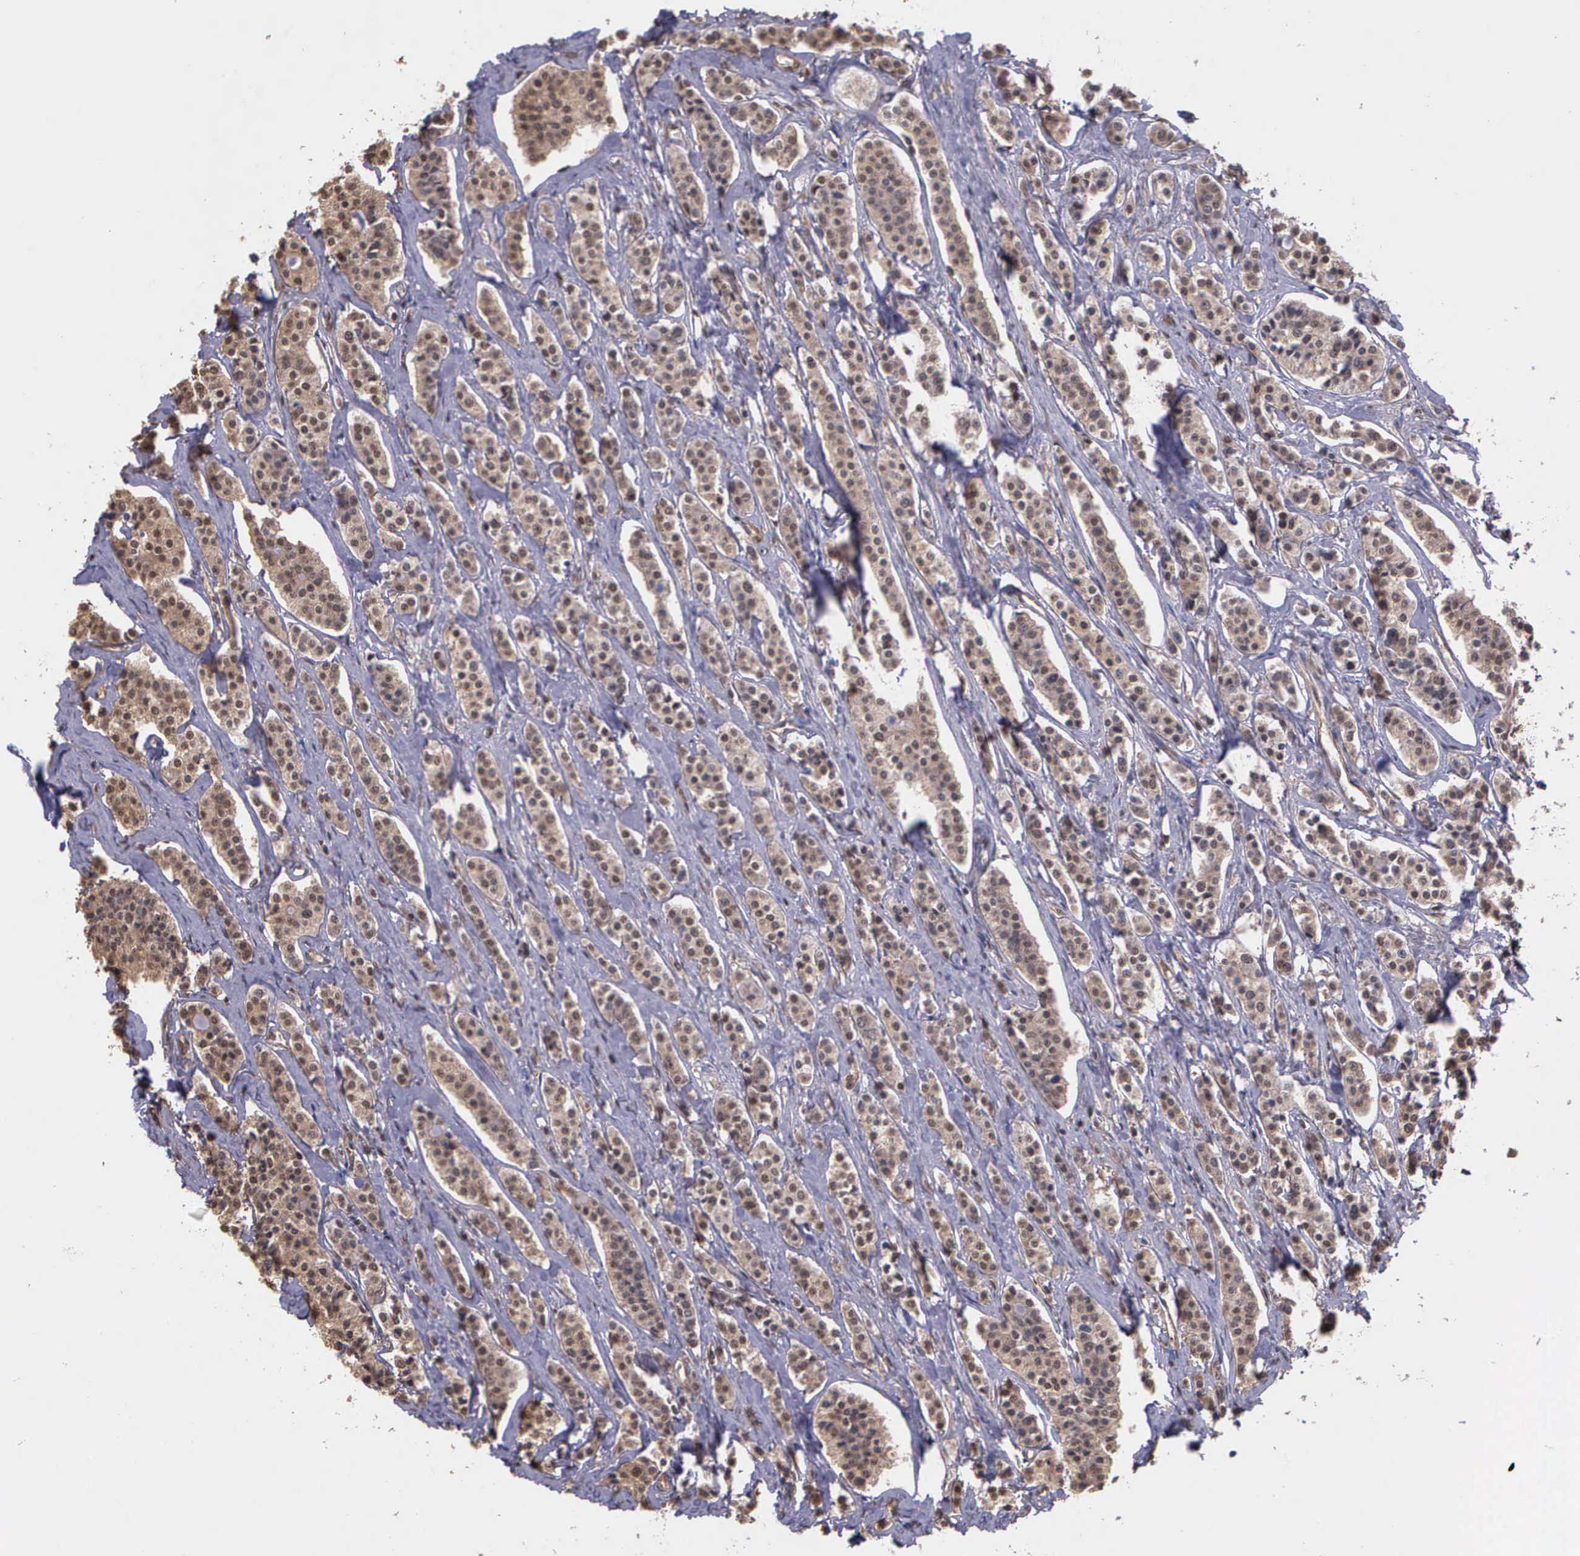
{"staining": {"intensity": "strong", "quantity": ">75%", "location": "cytoplasmic/membranous"}, "tissue": "carcinoid", "cell_type": "Tumor cells", "image_type": "cancer", "snomed": [{"axis": "morphology", "description": "Carcinoid, malignant, NOS"}, {"axis": "topography", "description": "Small intestine"}], "caption": "Human carcinoid stained with a brown dye shows strong cytoplasmic/membranous positive staining in about >75% of tumor cells.", "gene": "PSMC1", "patient": {"sex": "male", "age": 63}}